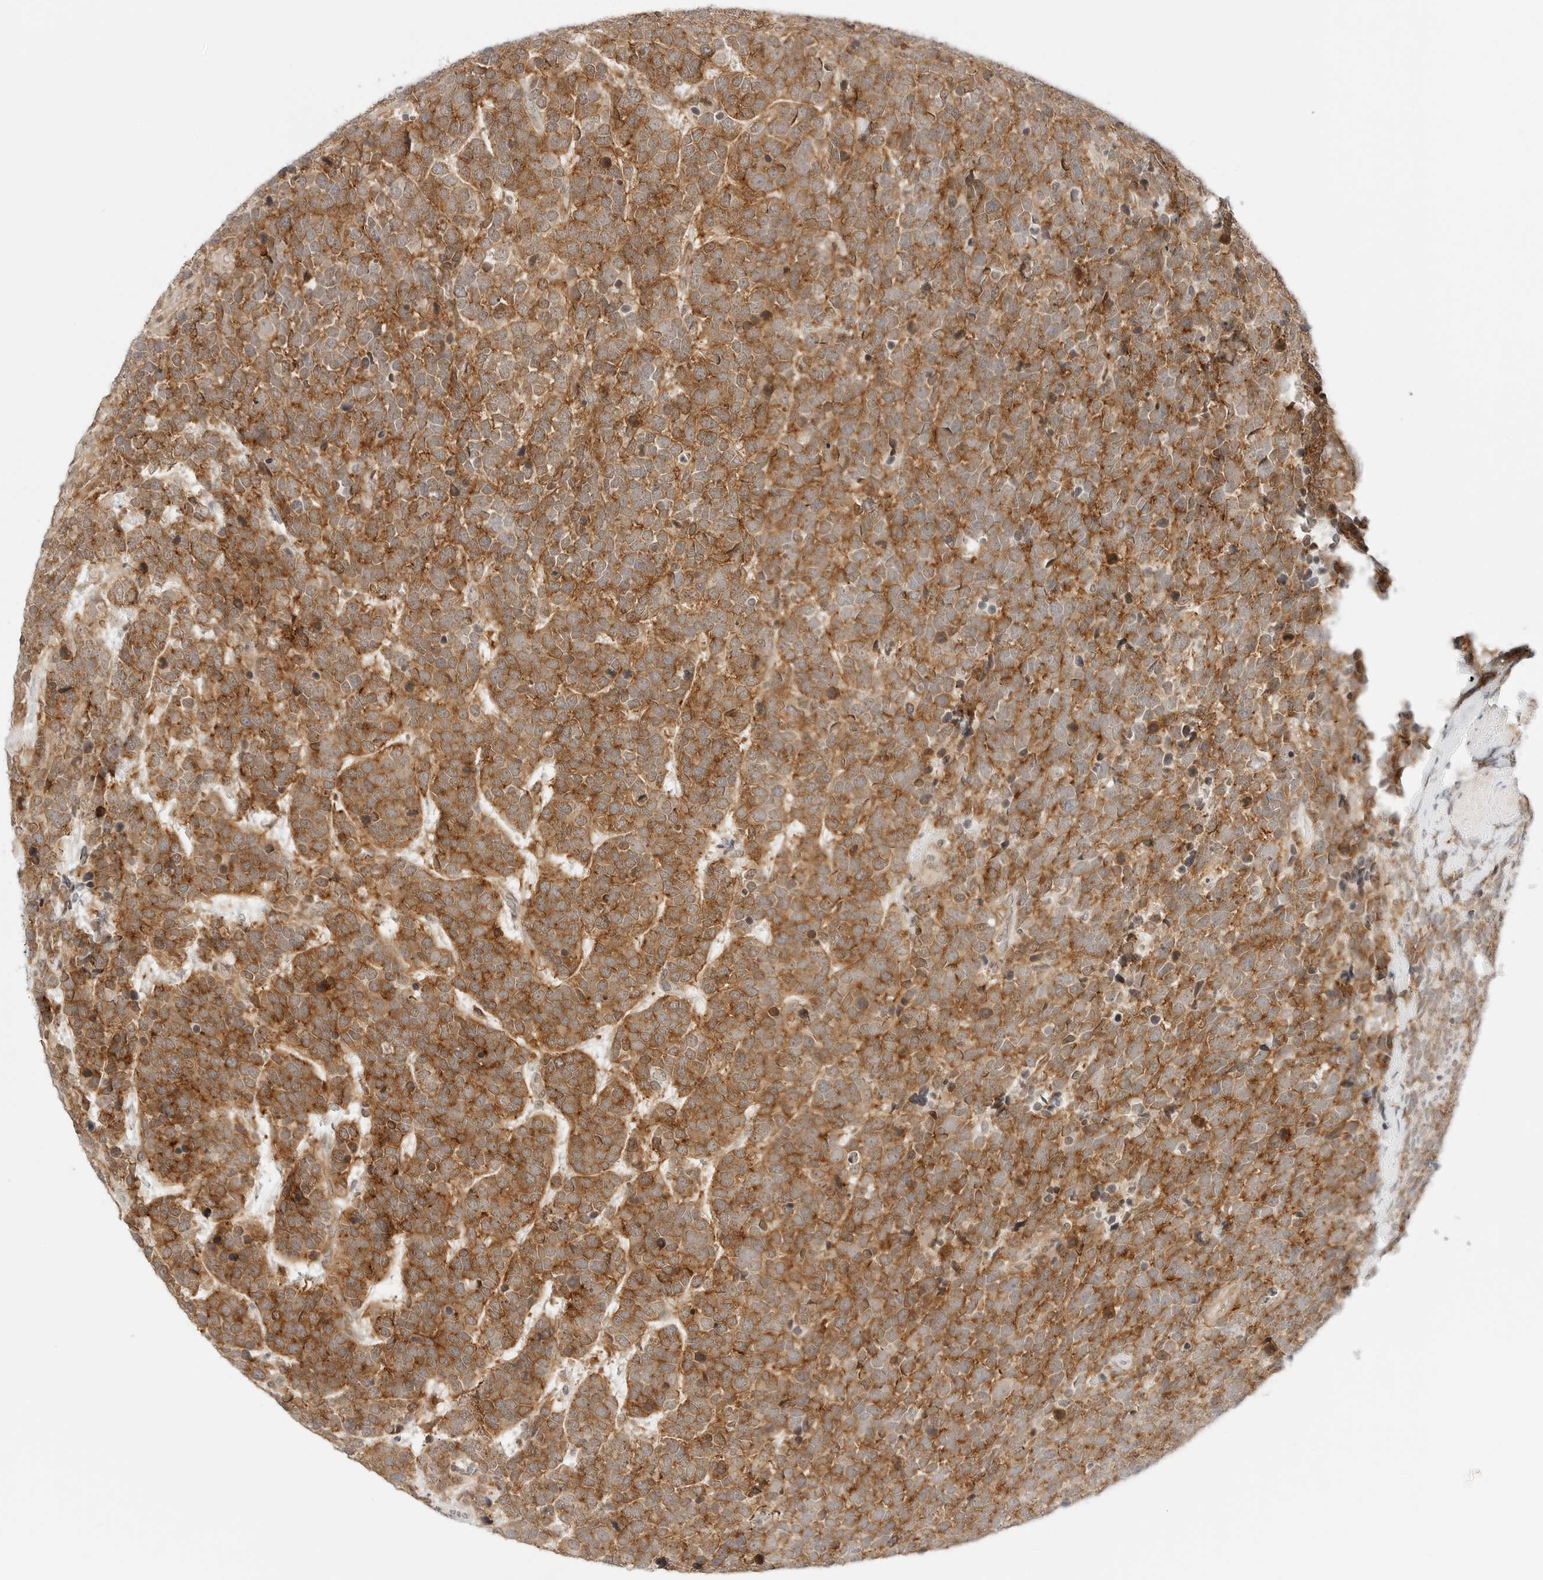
{"staining": {"intensity": "moderate", "quantity": ">75%", "location": "cytoplasmic/membranous"}, "tissue": "urothelial cancer", "cell_type": "Tumor cells", "image_type": "cancer", "snomed": [{"axis": "morphology", "description": "Urothelial carcinoma, High grade"}, {"axis": "topography", "description": "Urinary bladder"}], "caption": "Immunohistochemical staining of human urothelial cancer shows moderate cytoplasmic/membranous protein expression in about >75% of tumor cells. (DAB (3,3'-diaminobenzidine) IHC with brightfield microscopy, high magnification).", "gene": "NEO1", "patient": {"sex": "female", "age": 82}}